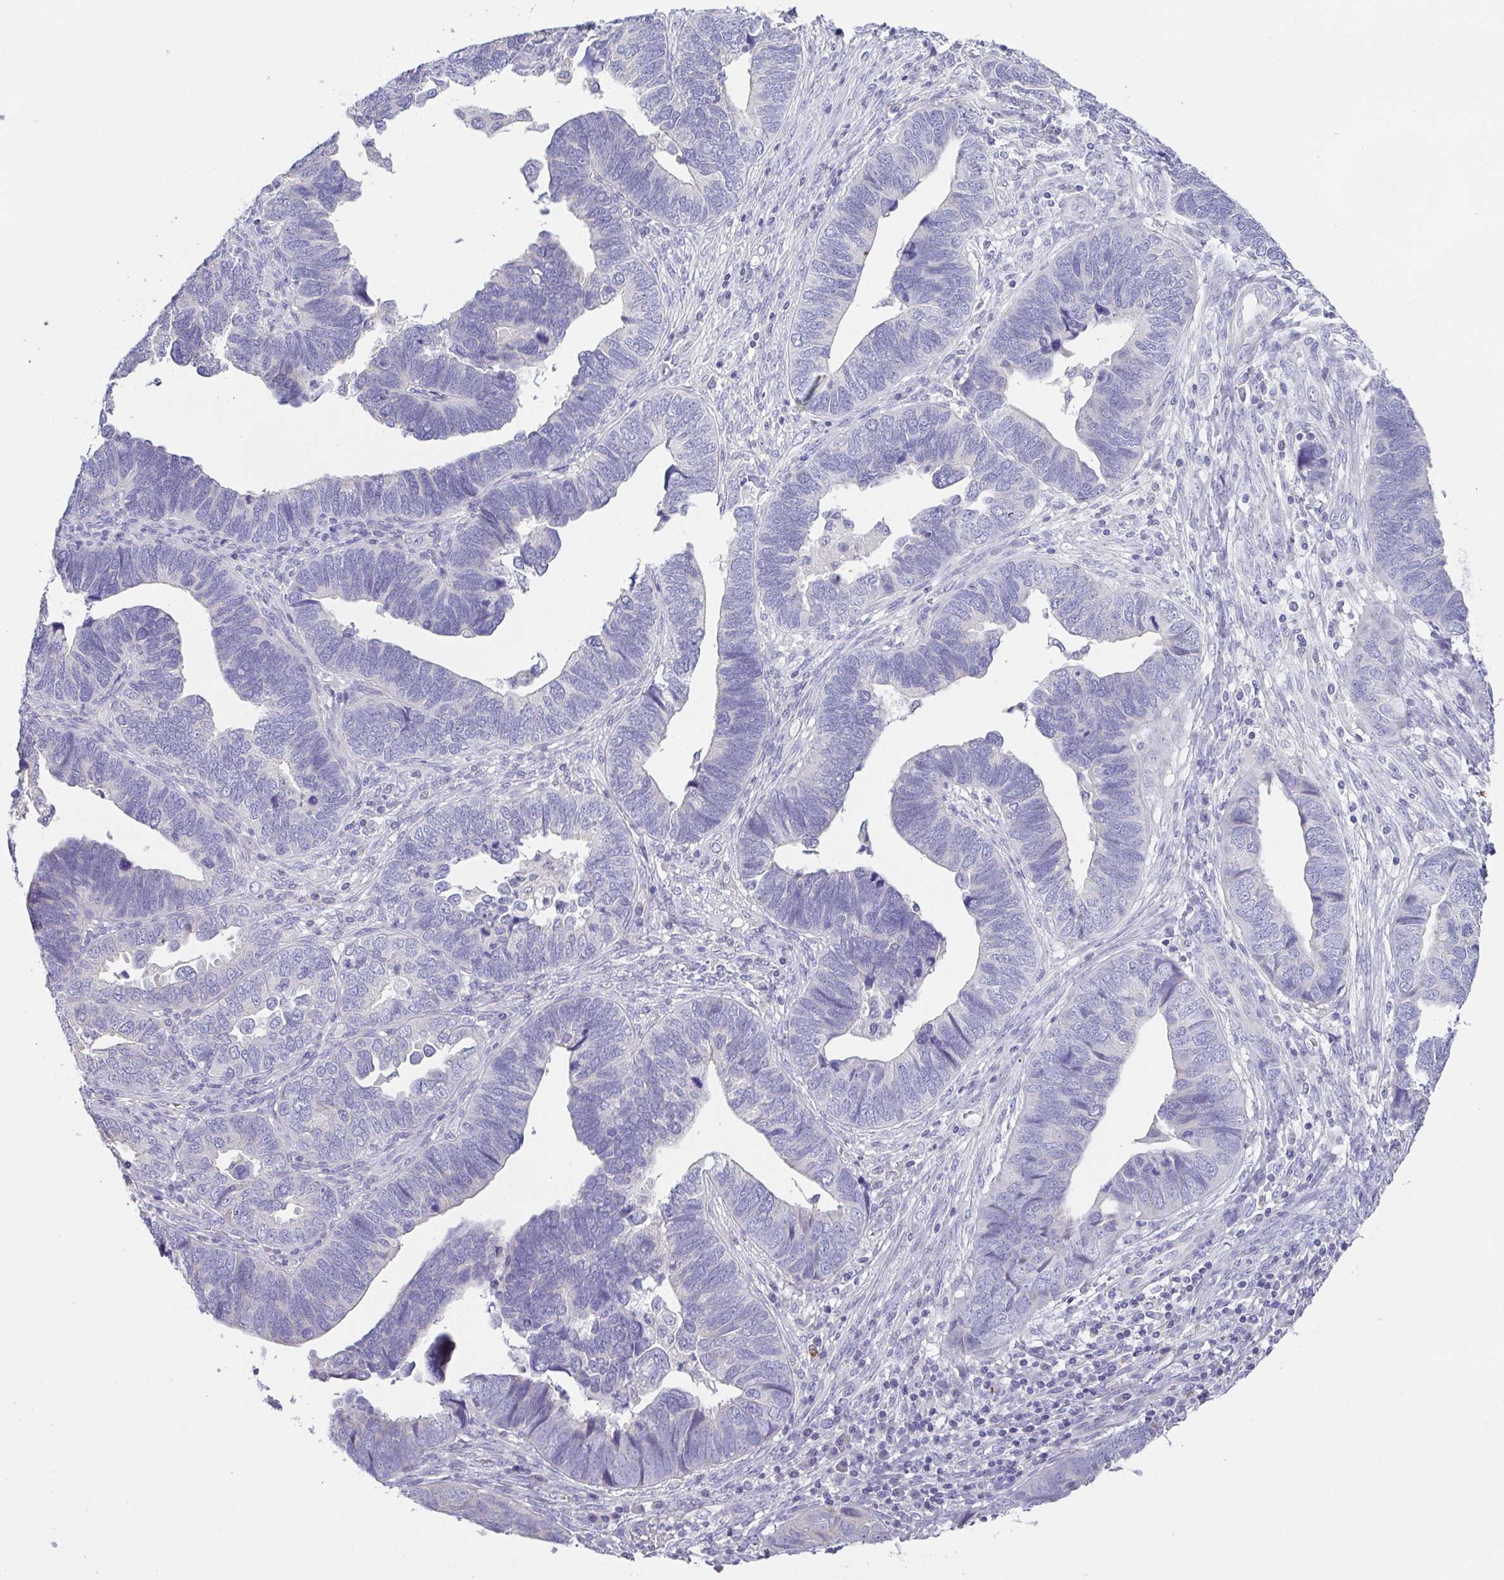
{"staining": {"intensity": "negative", "quantity": "none", "location": "none"}, "tissue": "endometrial cancer", "cell_type": "Tumor cells", "image_type": "cancer", "snomed": [{"axis": "morphology", "description": "Adenocarcinoma, NOS"}, {"axis": "topography", "description": "Endometrium"}], "caption": "An immunohistochemistry (IHC) photomicrograph of endometrial cancer is shown. There is no staining in tumor cells of endometrial cancer.", "gene": "PKDREJ", "patient": {"sex": "female", "age": 79}}